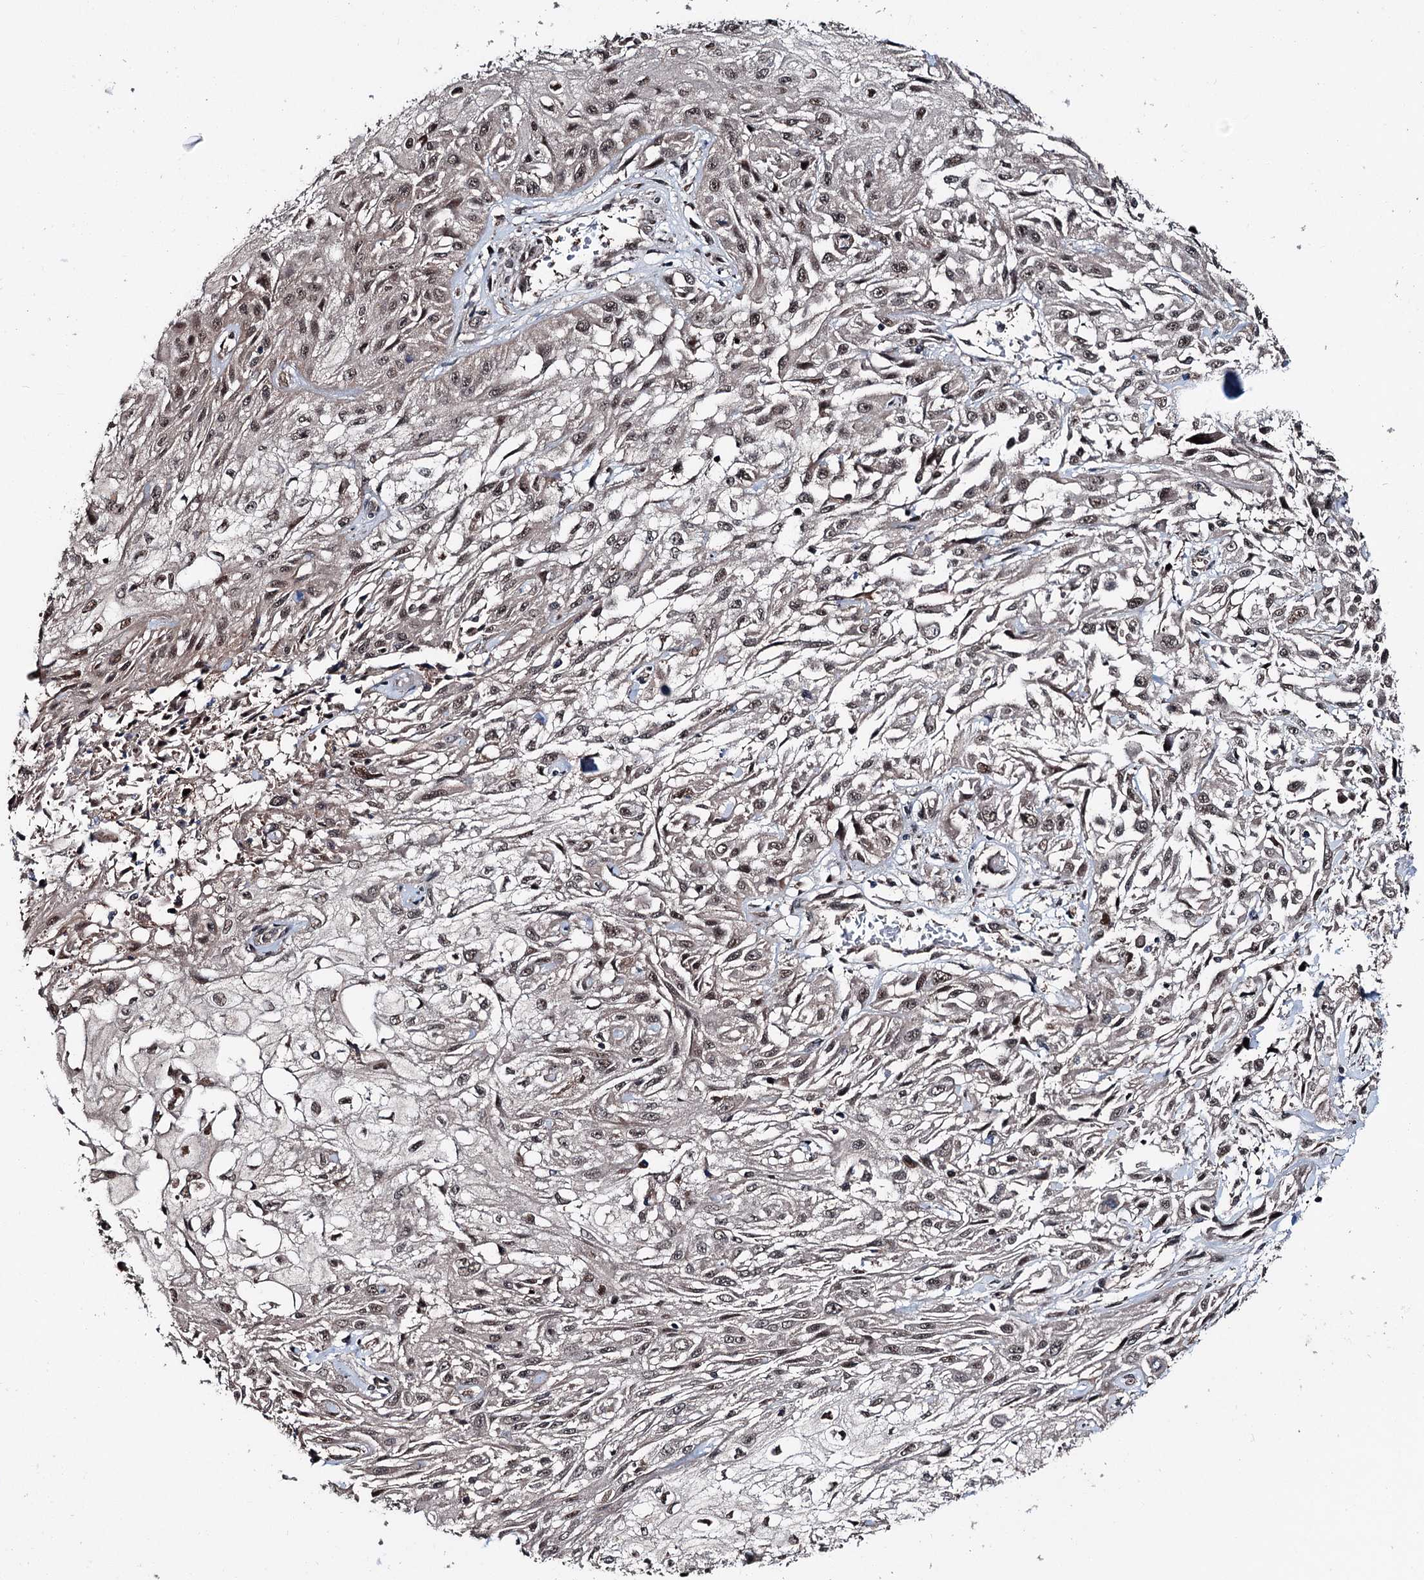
{"staining": {"intensity": "weak", "quantity": "25%-75%", "location": "nuclear"}, "tissue": "skin cancer", "cell_type": "Tumor cells", "image_type": "cancer", "snomed": [{"axis": "morphology", "description": "Squamous cell carcinoma, NOS"}, {"axis": "morphology", "description": "Squamous cell carcinoma, metastatic, NOS"}, {"axis": "topography", "description": "Skin"}, {"axis": "topography", "description": "Lymph node"}], "caption": "This histopathology image shows IHC staining of human skin cancer (metastatic squamous cell carcinoma), with low weak nuclear positivity in approximately 25%-75% of tumor cells.", "gene": "PSMD13", "patient": {"sex": "male", "age": 75}}